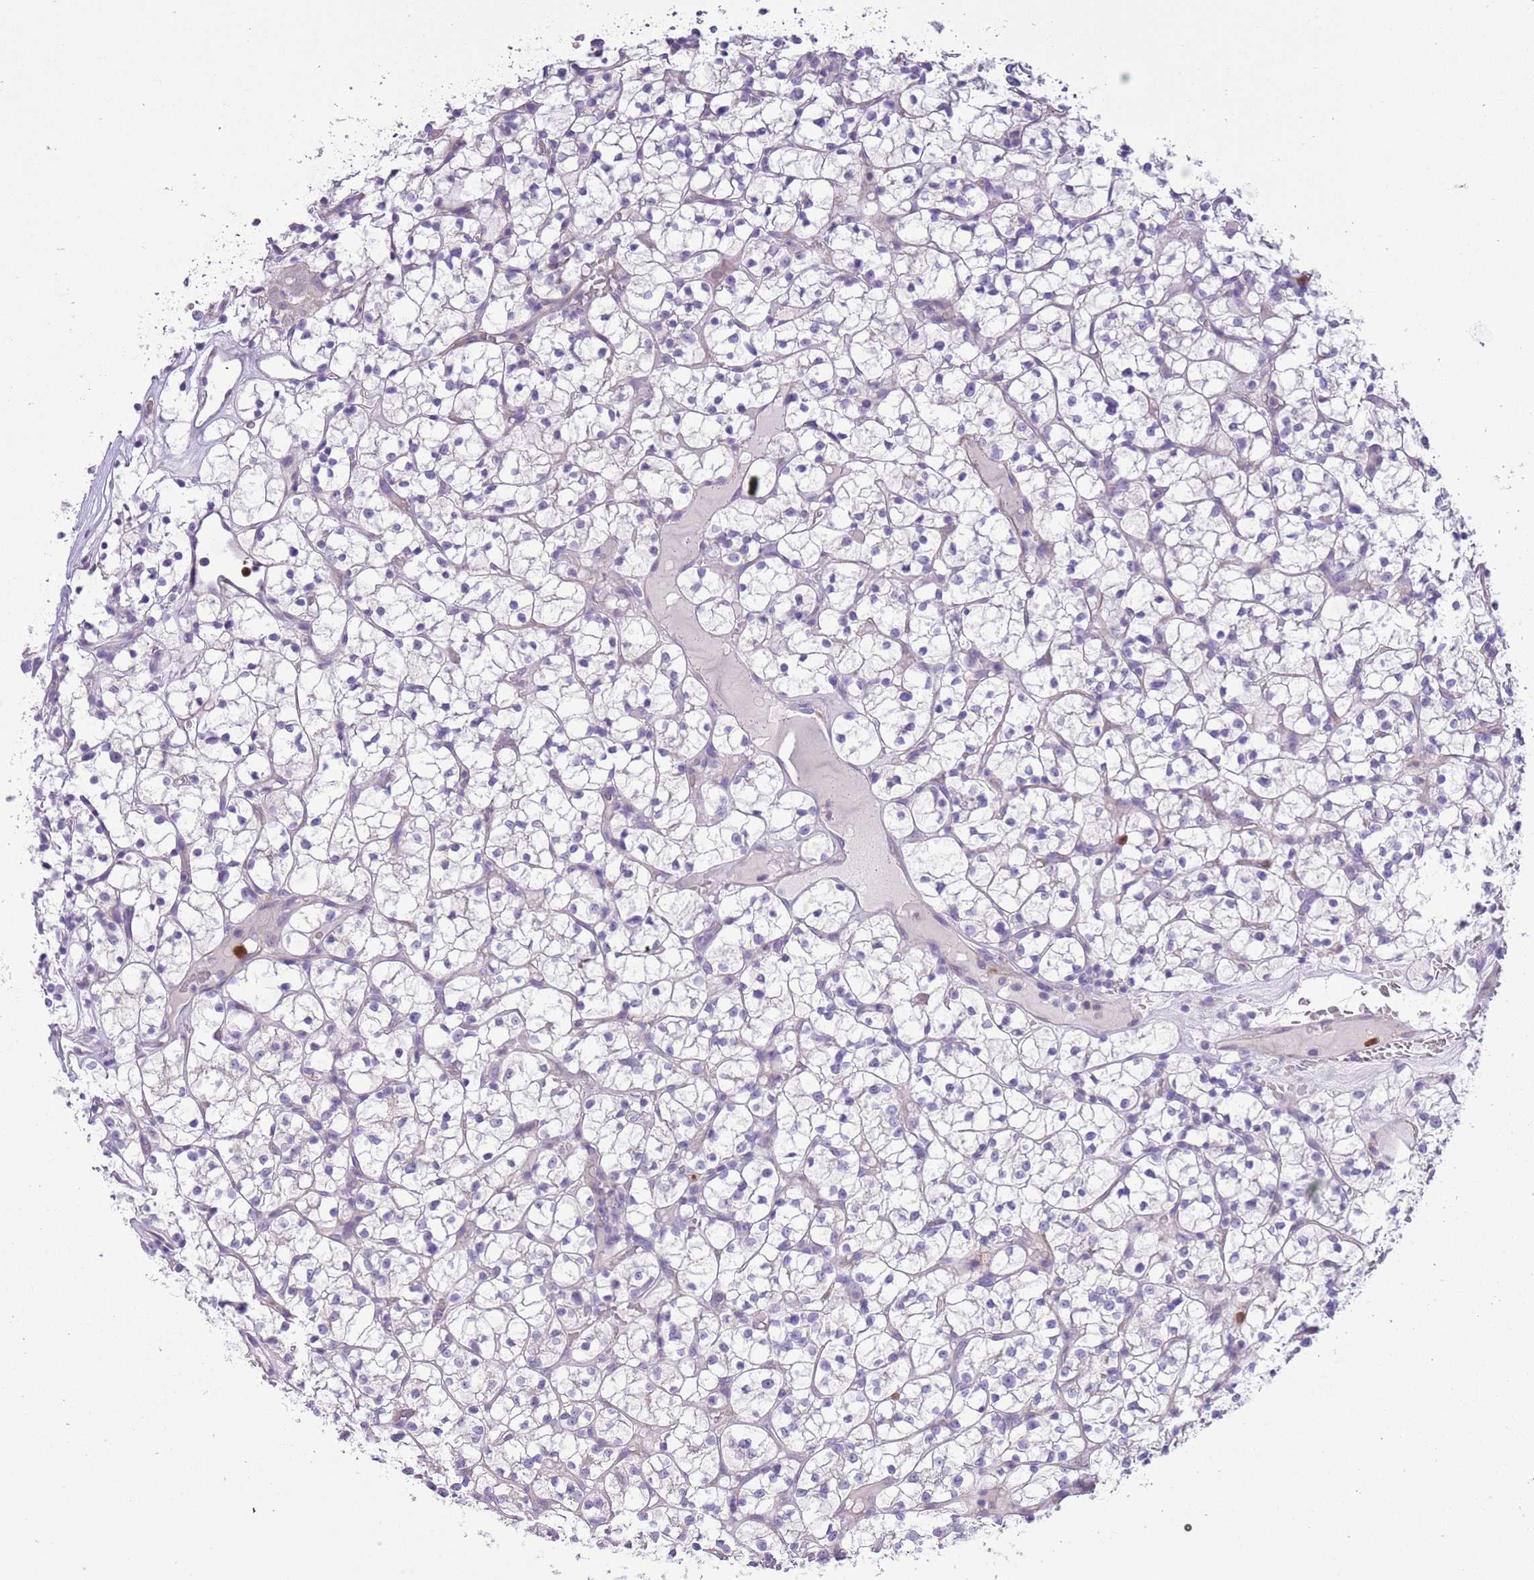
{"staining": {"intensity": "negative", "quantity": "none", "location": "none"}, "tissue": "renal cancer", "cell_type": "Tumor cells", "image_type": "cancer", "snomed": [{"axis": "morphology", "description": "Adenocarcinoma, NOS"}, {"axis": "topography", "description": "Kidney"}], "caption": "Immunohistochemistry photomicrograph of neoplastic tissue: human renal adenocarcinoma stained with DAB (3,3'-diaminobenzidine) exhibits no significant protein staining in tumor cells.", "gene": "OR6M1", "patient": {"sex": "female", "age": 64}}